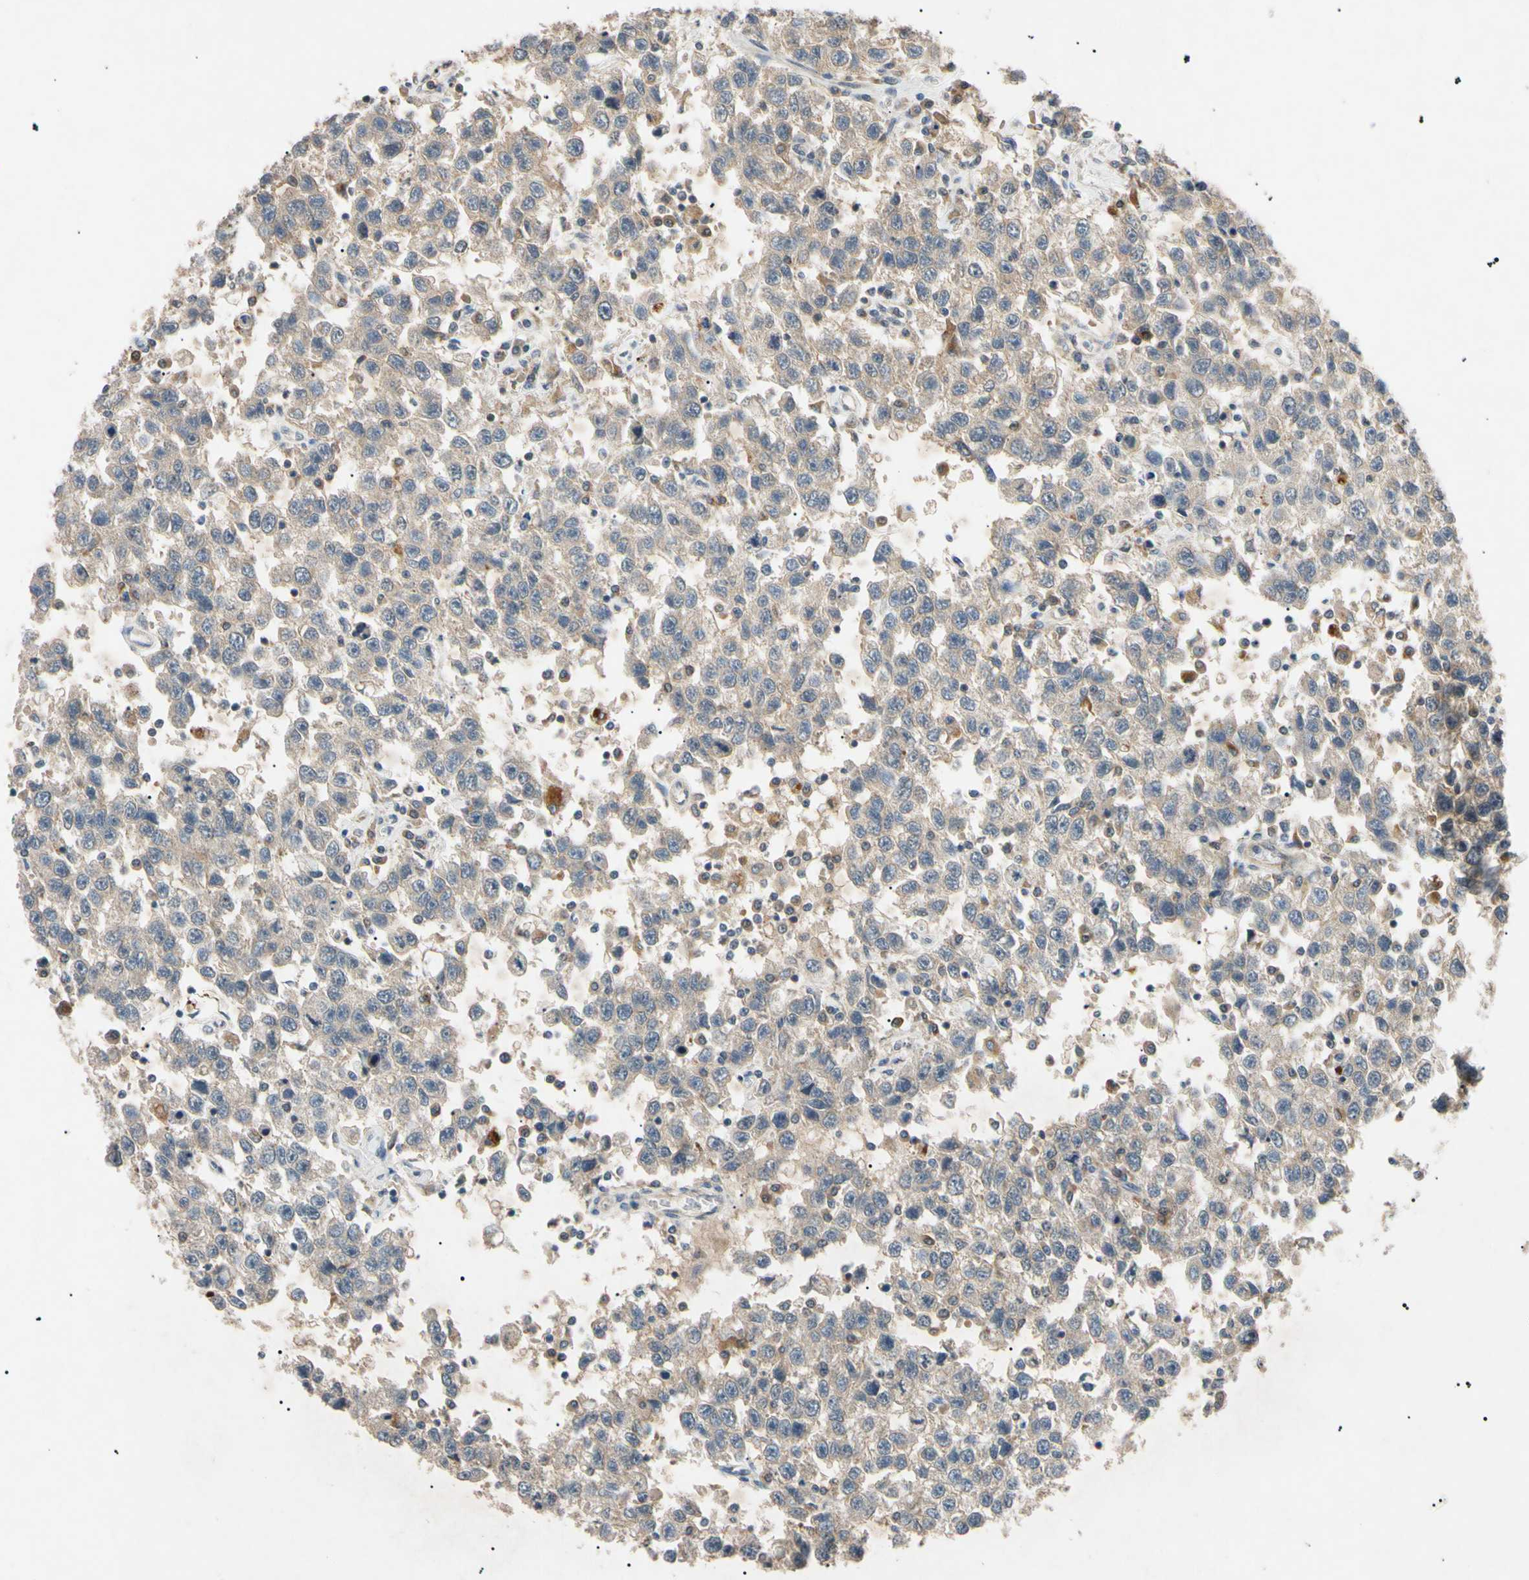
{"staining": {"intensity": "weak", "quantity": ">75%", "location": "cytoplasmic/membranous"}, "tissue": "testis cancer", "cell_type": "Tumor cells", "image_type": "cancer", "snomed": [{"axis": "morphology", "description": "Seminoma, NOS"}, {"axis": "topography", "description": "Testis"}], "caption": "Testis seminoma stained for a protein (brown) exhibits weak cytoplasmic/membranous positive positivity in approximately >75% of tumor cells.", "gene": "TUBB4A", "patient": {"sex": "male", "age": 41}}